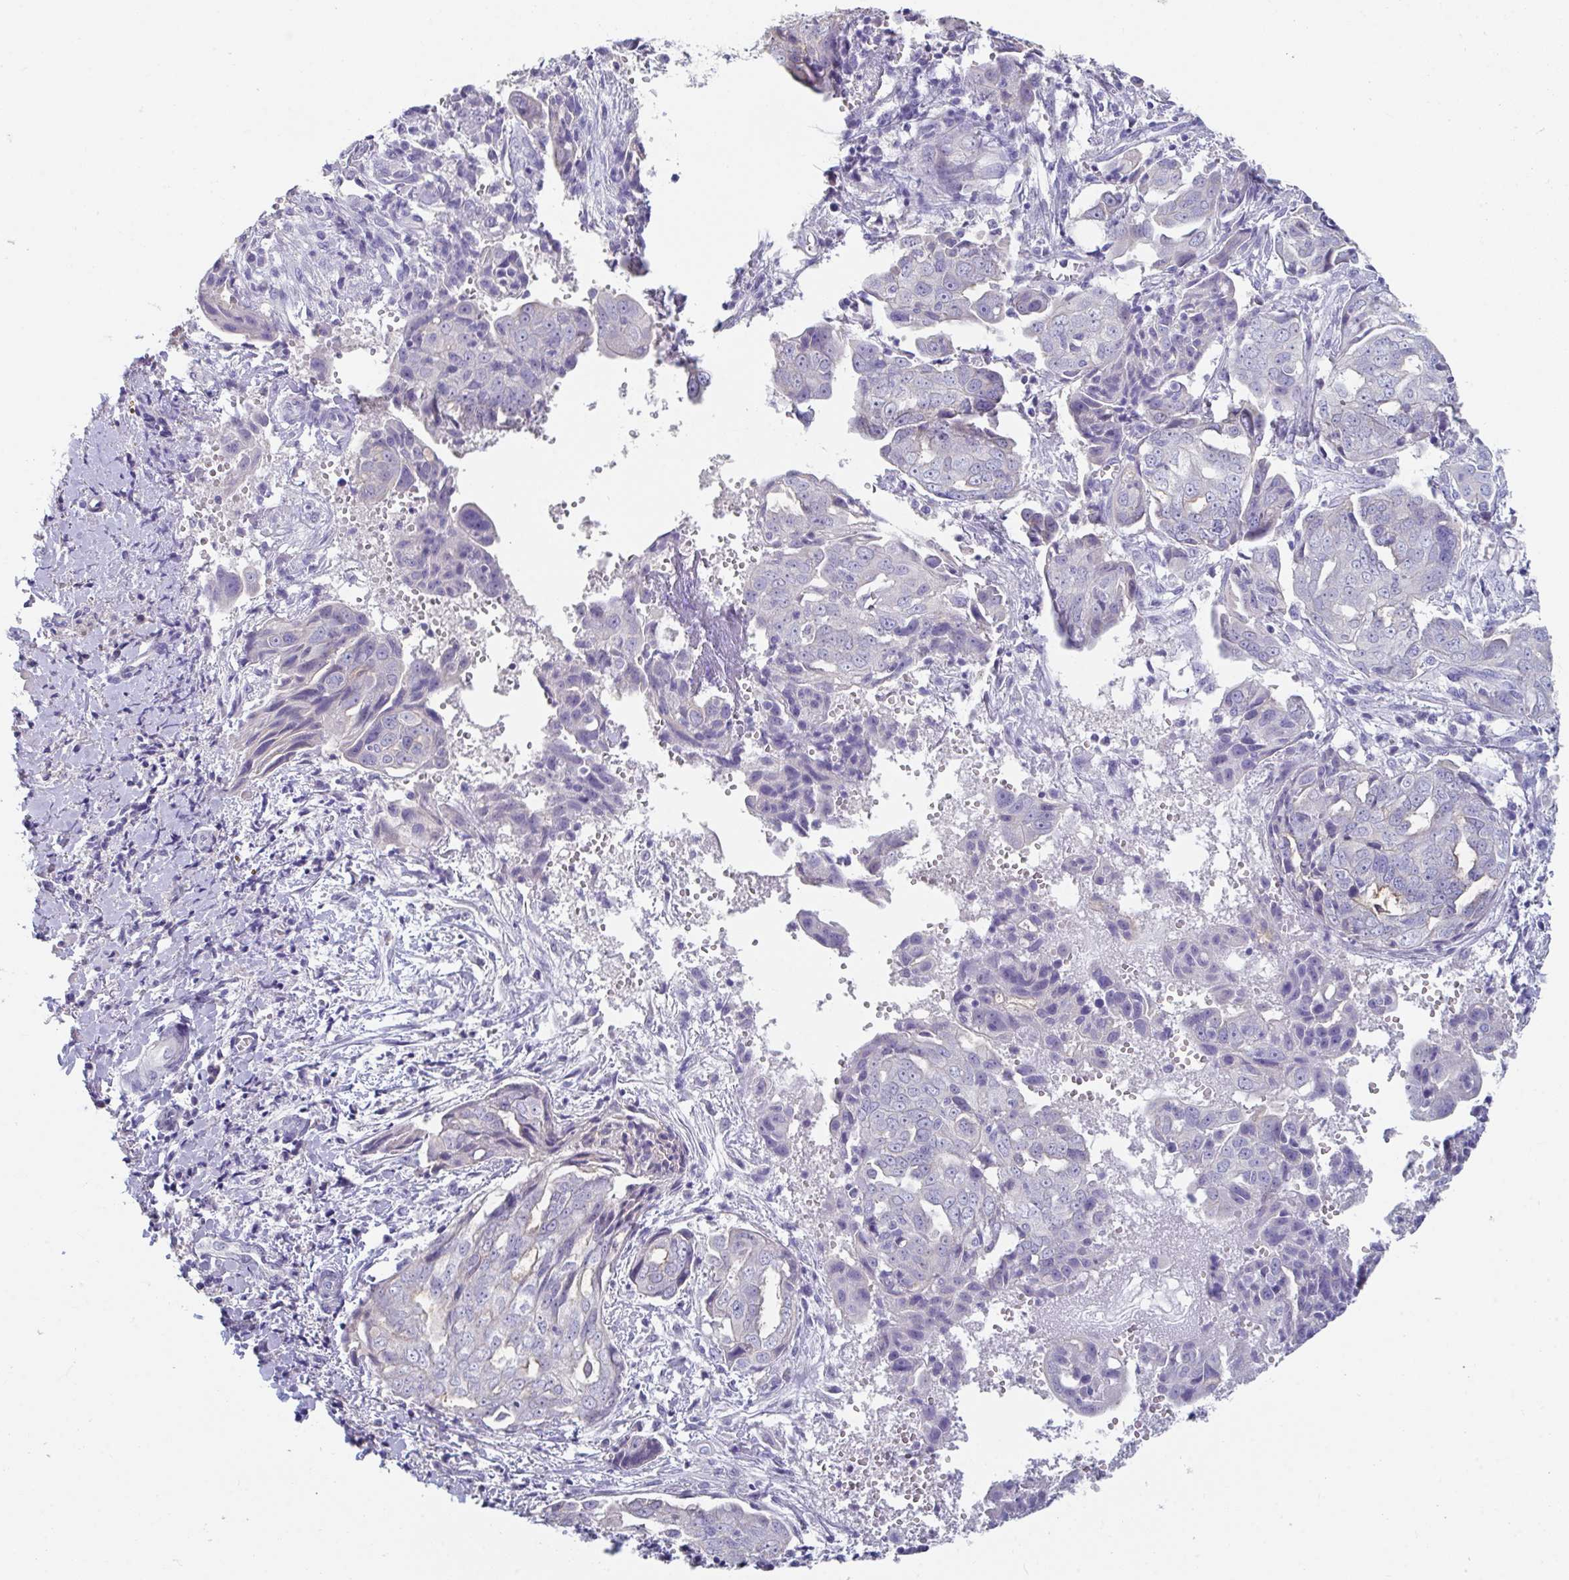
{"staining": {"intensity": "negative", "quantity": "none", "location": "none"}, "tissue": "ovarian cancer", "cell_type": "Tumor cells", "image_type": "cancer", "snomed": [{"axis": "morphology", "description": "Carcinoma, endometroid"}, {"axis": "topography", "description": "Ovary"}], "caption": "The micrograph reveals no significant expression in tumor cells of ovarian endometroid carcinoma. The staining is performed using DAB (3,3'-diaminobenzidine) brown chromogen with nuclei counter-stained in using hematoxylin.", "gene": "SLC44A4", "patient": {"sex": "female", "age": 70}}